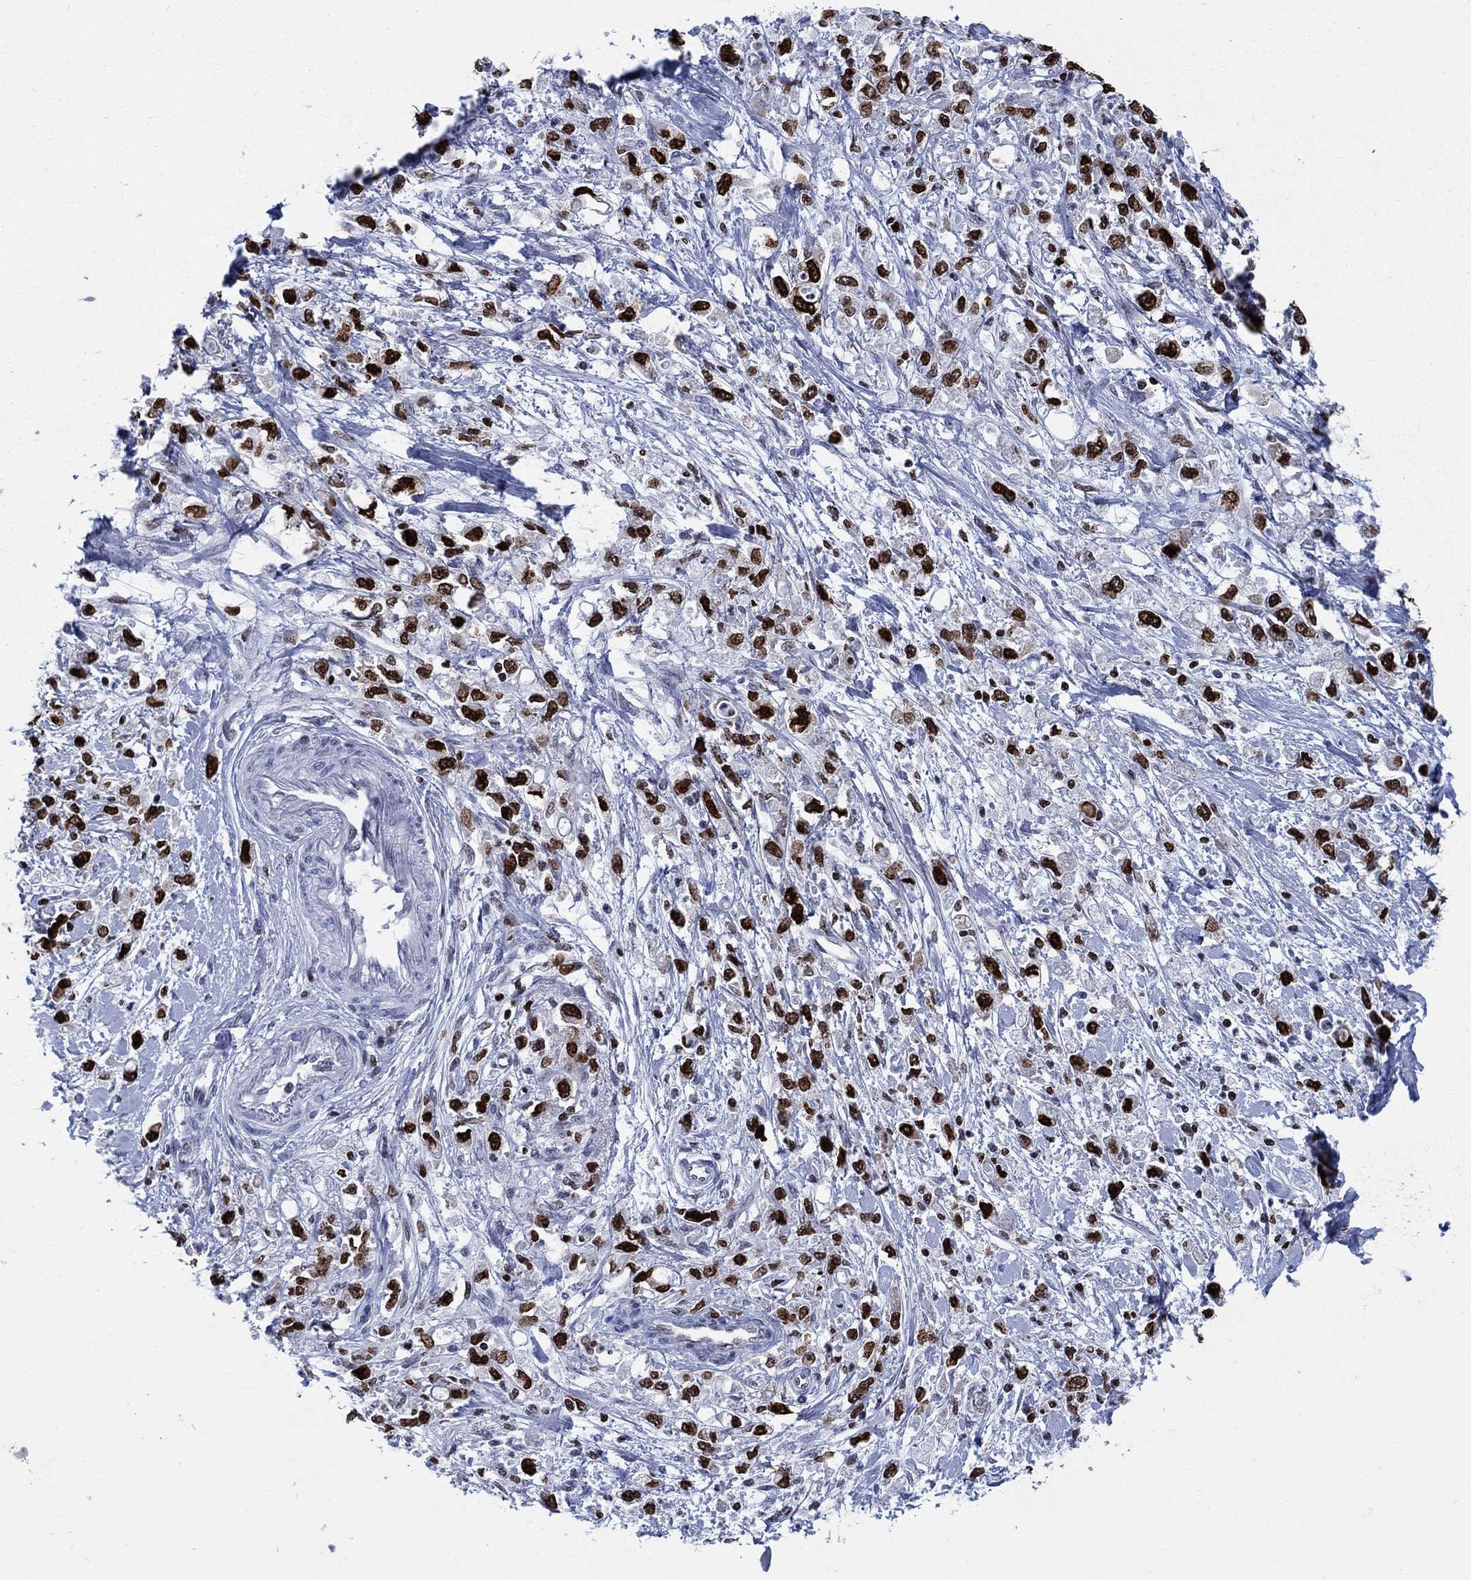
{"staining": {"intensity": "strong", "quantity": ">75%", "location": "nuclear"}, "tissue": "stomach cancer", "cell_type": "Tumor cells", "image_type": "cancer", "snomed": [{"axis": "morphology", "description": "Adenocarcinoma, NOS"}, {"axis": "topography", "description": "Stomach"}], "caption": "The photomicrograph demonstrates staining of stomach cancer (adenocarcinoma), revealing strong nuclear protein expression (brown color) within tumor cells.", "gene": "HMGA1", "patient": {"sex": "female", "age": 59}}